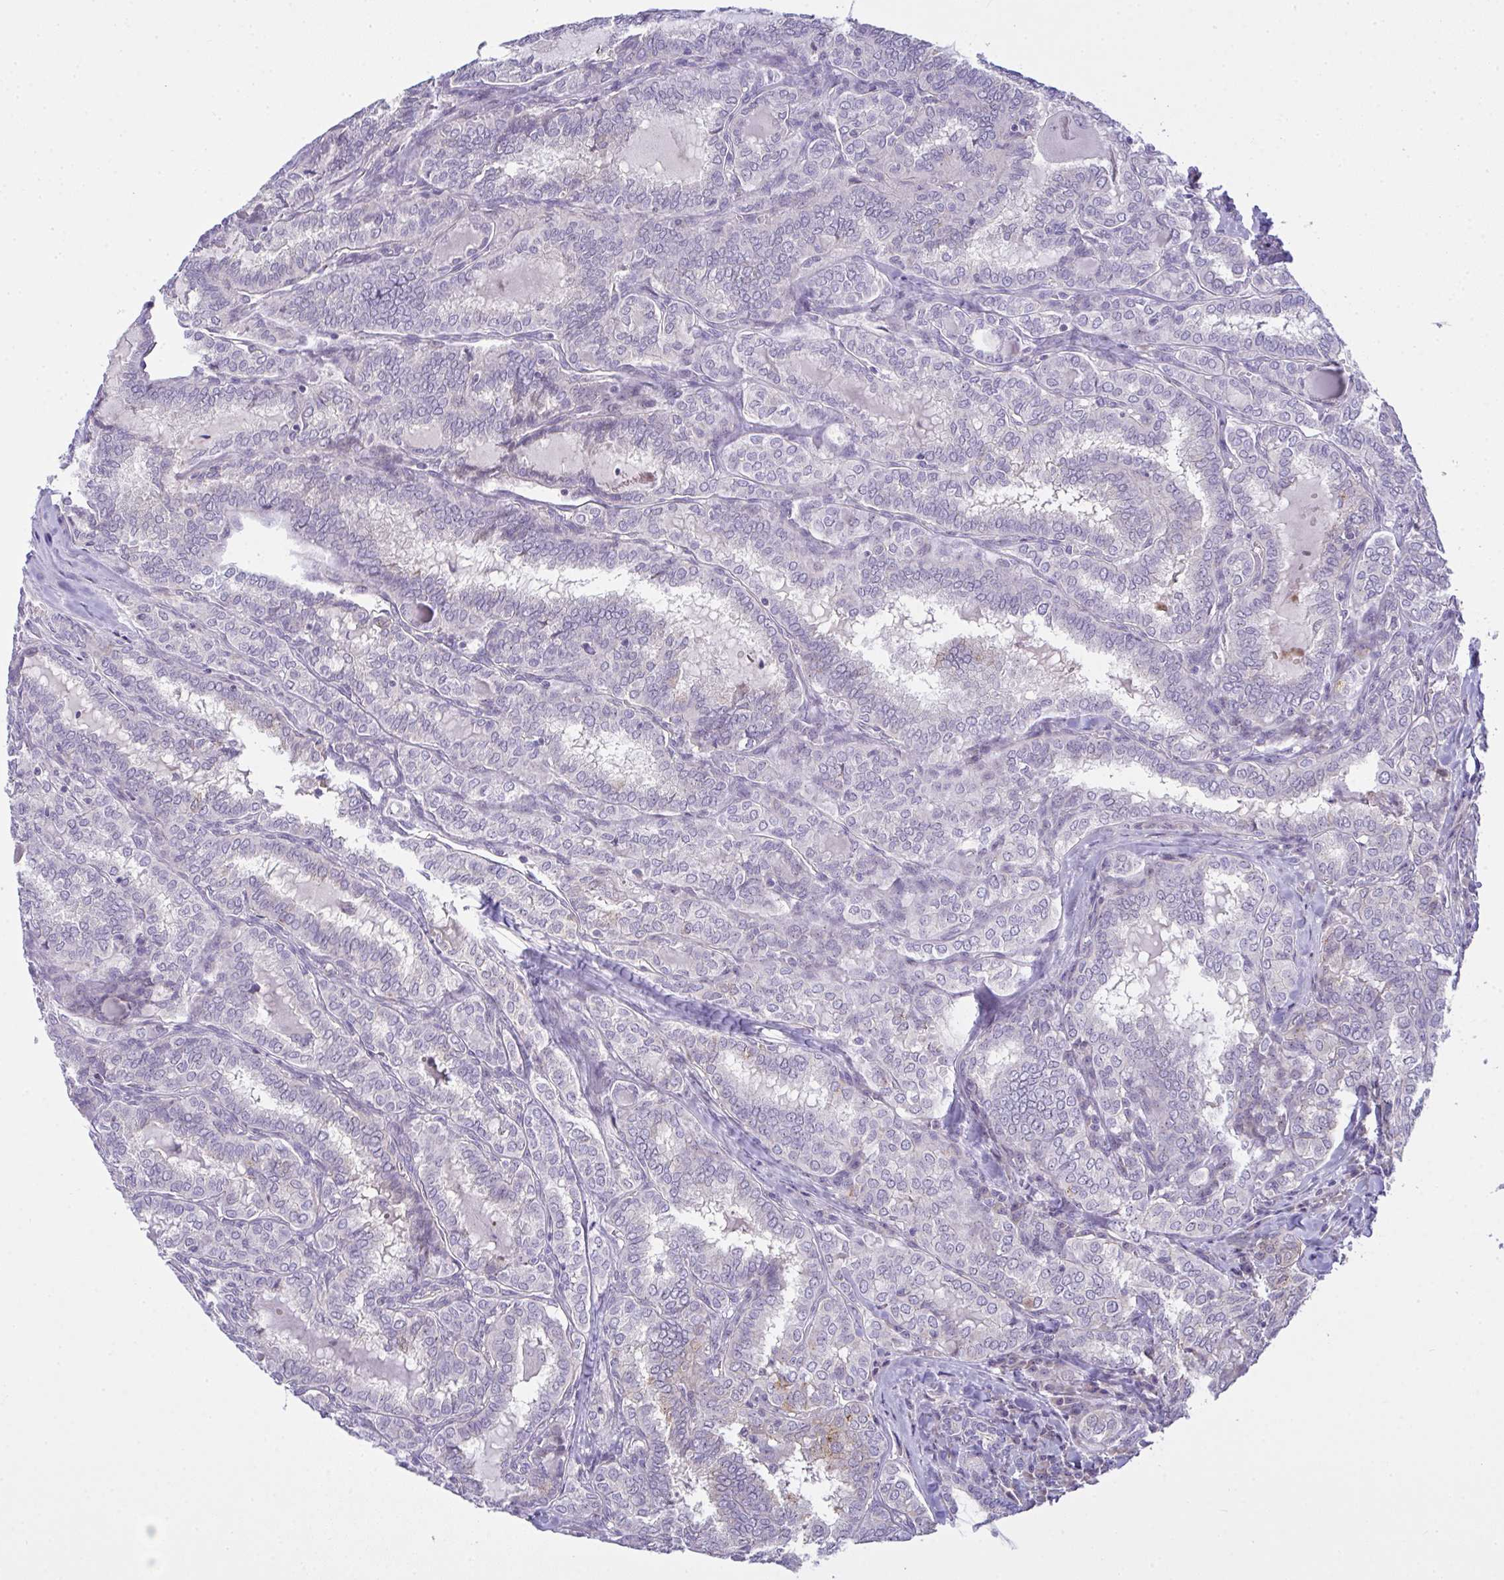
{"staining": {"intensity": "moderate", "quantity": "<25%", "location": "cytoplasmic/membranous"}, "tissue": "thyroid cancer", "cell_type": "Tumor cells", "image_type": "cancer", "snomed": [{"axis": "morphology", "description": "Papillary adenocarcinoma, NOS"}, {"axis": "topography", "description": "Thyroid gland"}], "caption": "DAB (3,3'-diaminobenzidine) immunohistochemical staining of papillary adenocarcinoma (thyroid) displays moderate cytoplasmic/membranous protein expression in about <25% of tumor cells.", "gene": "NT5C1A", "patient": {"sex": "female", "age": 30}}